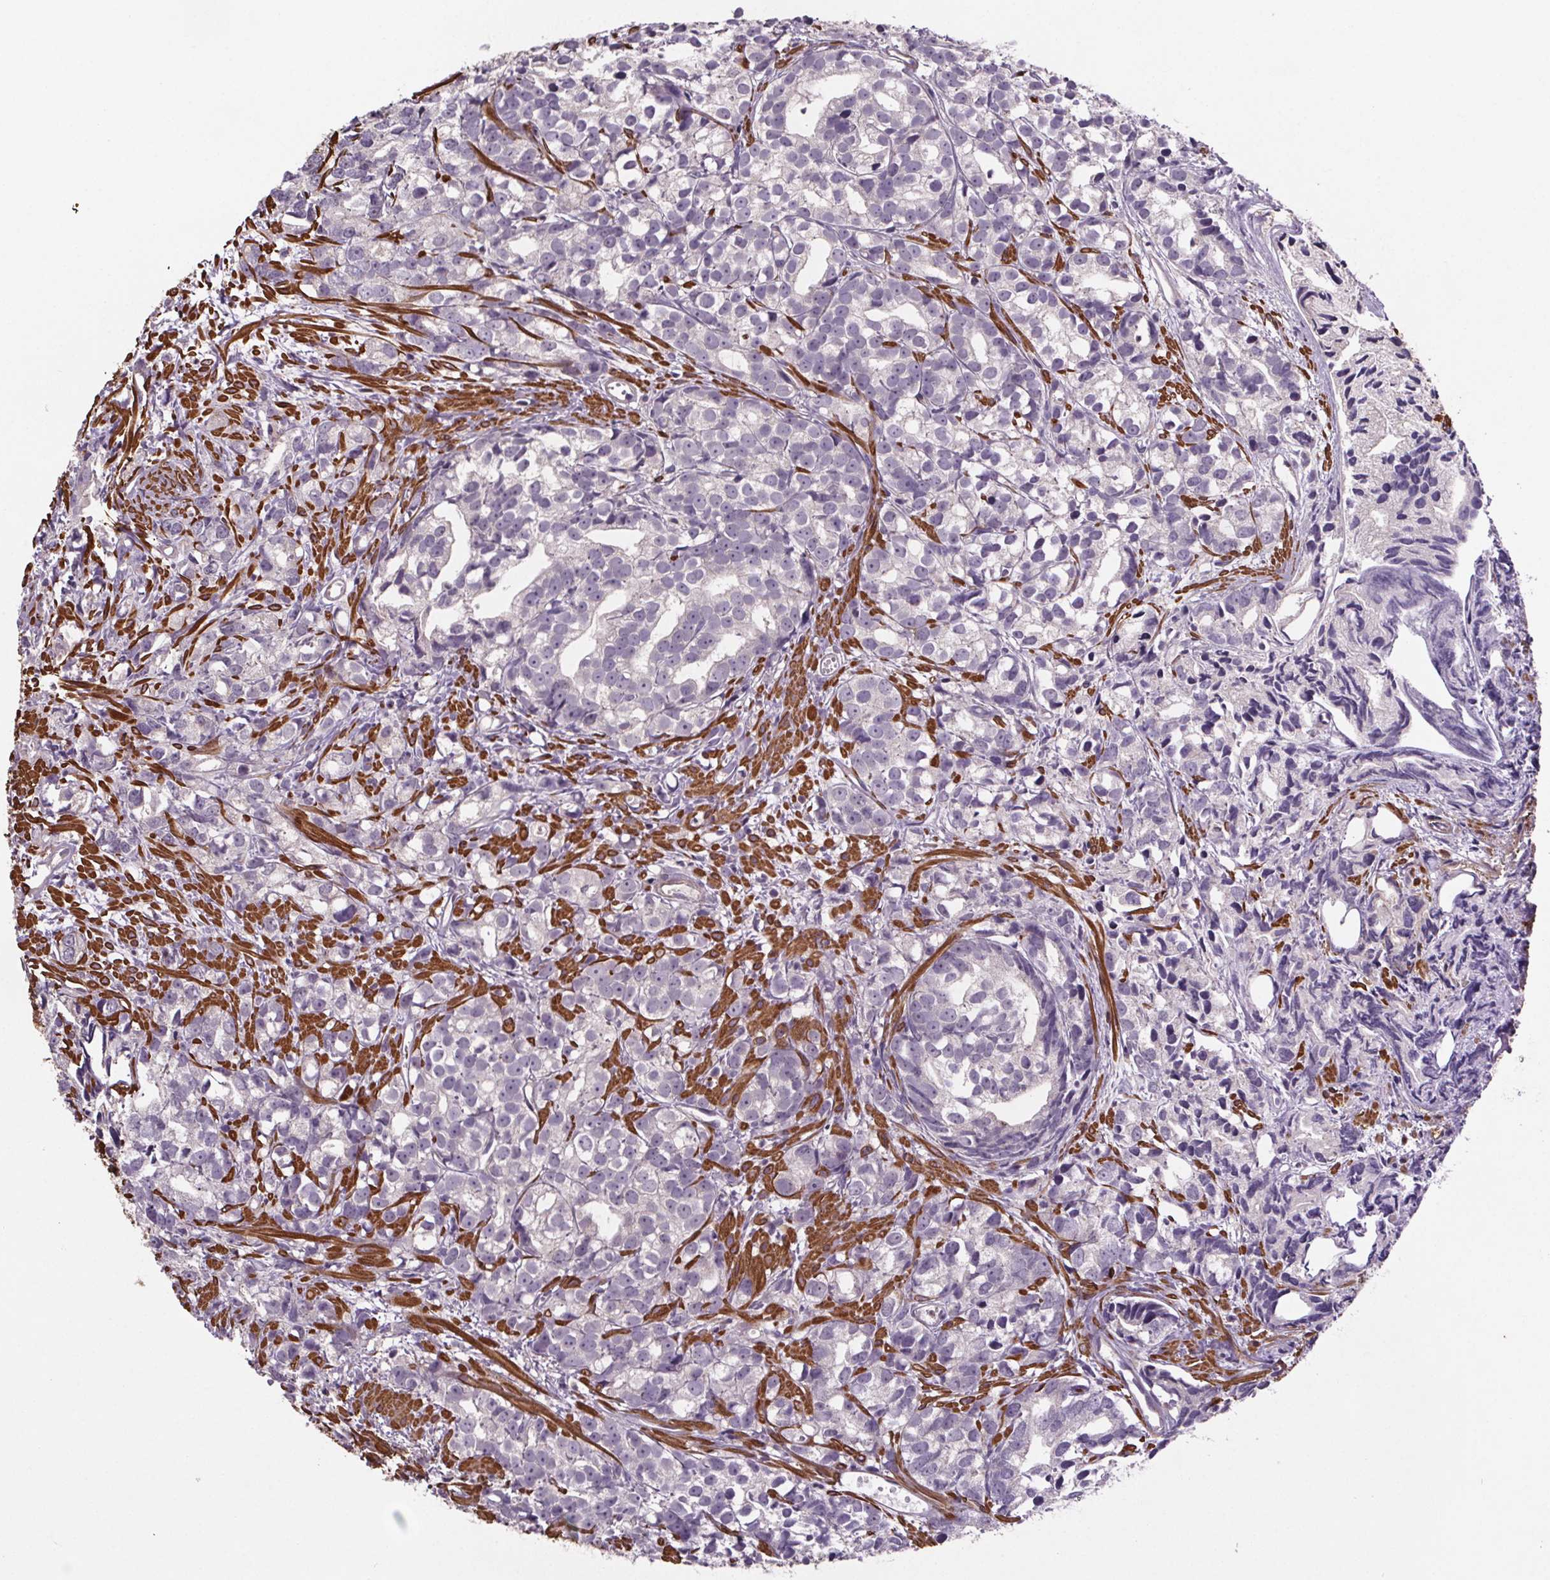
{"staining": {"intensity": "negative", "quantity": "none", "location": "none"}, "tissue": "prostate cancer", "cell_type": "Tumor cells", "image_type": "cancer", "snomed": [{"axis": "morphology", "description": "Adenocarcinoma, High grade"}, {"axis": "topography", "description": "Prostate"}], "caption": "Adenocarcinoma (high-grade) (prostate) was stained to show a protein in brown. There is no significant staining in tumor cells. (Brightfield microscopy of DAB immunohistochemistry (IHC) at high magnification).", "gene": "CLN3", "patient": {"sex": "male", "age": 79}}